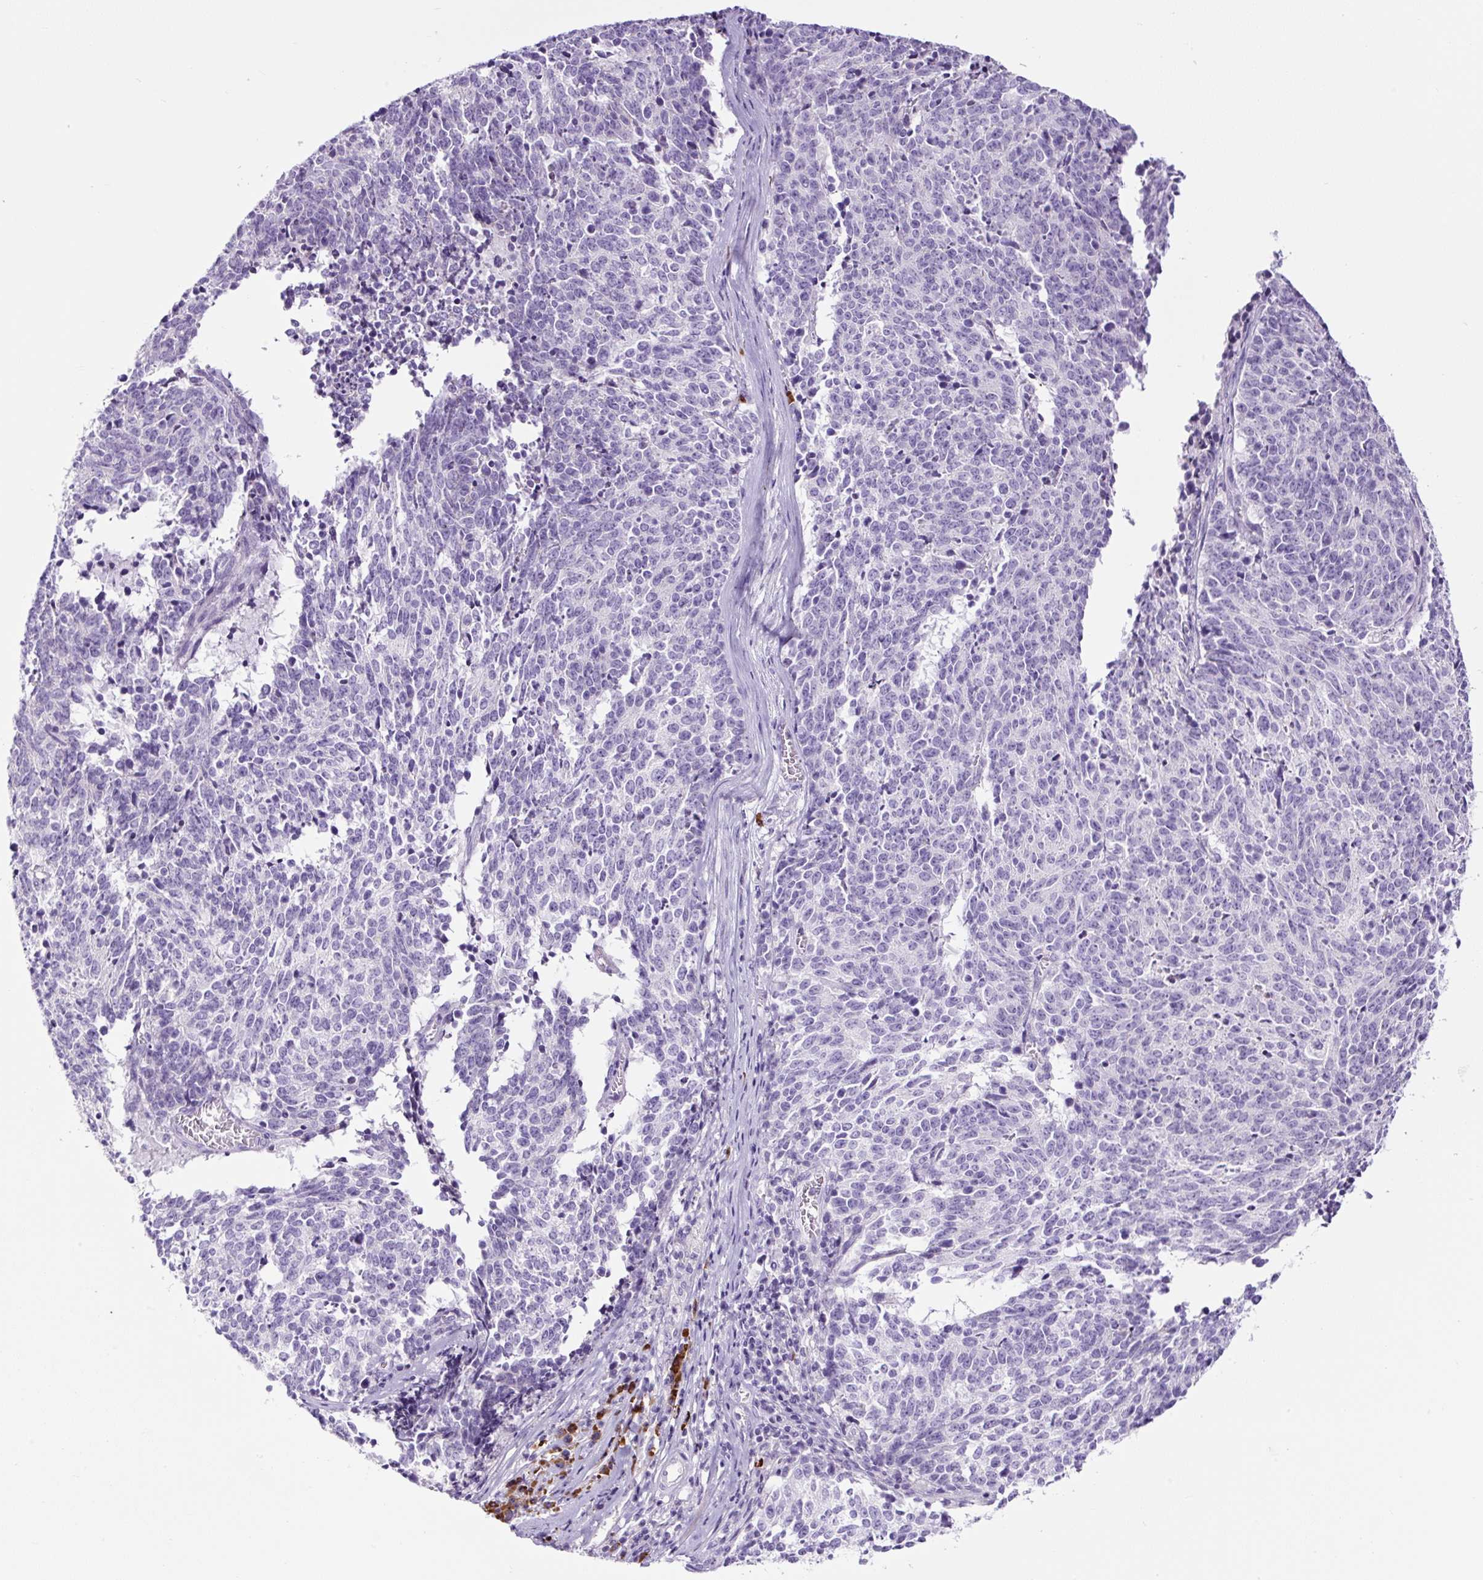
{"staining": {"intensity": "negative", "quantity": "none", "location": "none"}, "tissue": "cervical cancer", "cell_type": "Tumor cells", "image_type": "cancer", "snomed": [{"axis": "morphology", "description": "Squamous cell carcinoma, NOS"}, {"axis": "topography", "description": "Cervix"}], "caption": "The histopathology image shows no staining of tumor cells in cervical squamous cell carcinoma. (DAB (3,3'-diaminobenzidine) IHC, high magnification).", "gene": "RNF212B", "patient": {"sex": "female", "age": 29}}